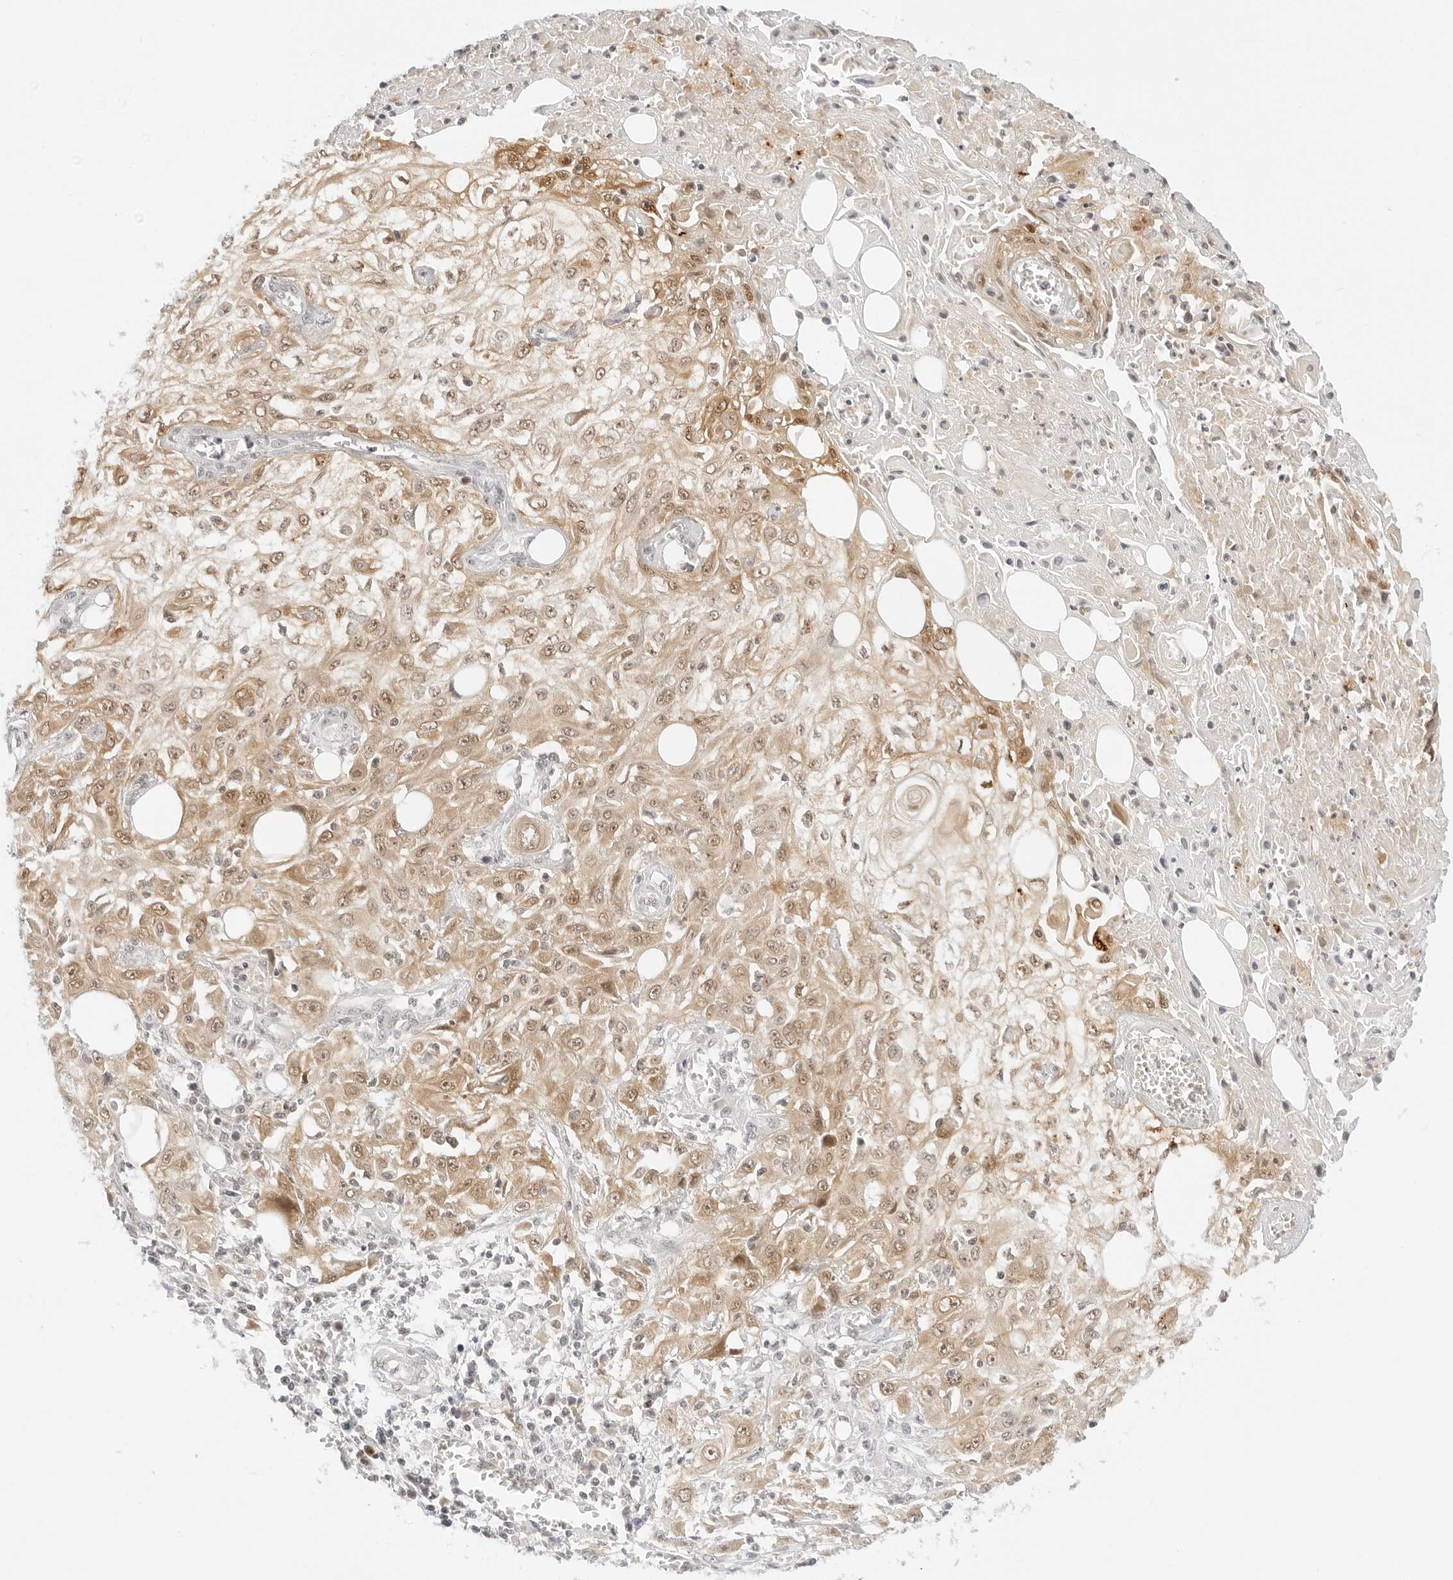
{"staining": {"intensity": "moderate", "quantity": ">75%", "location": "cytoplasmic/membranous,nuclear"}, "tissue": "skin cancer", "cell_type": "Tumor cells", "image_type": "cancer", "snomed": [{"axis": "morphology", "description": "Squamous cell carcinoma, NOS"}, {"axis": "morphology", "description": "Squamous cell carcinoma, metastatic, NOS"}, {"axis": "topography", "description": "Skin"}, {"axis": "topography", "description": "Lymph node"}], "caption": "A histopathology image showing moderate cytoplasmic/membranous and nuclear expression in approximately >75% of tumor cells in metastatic squamous cell carcinoma (skin), as visualized by brown immunohistochemical staining.", "gene": "POLR3C", "patient": {"sex": "male", "age": 75}}